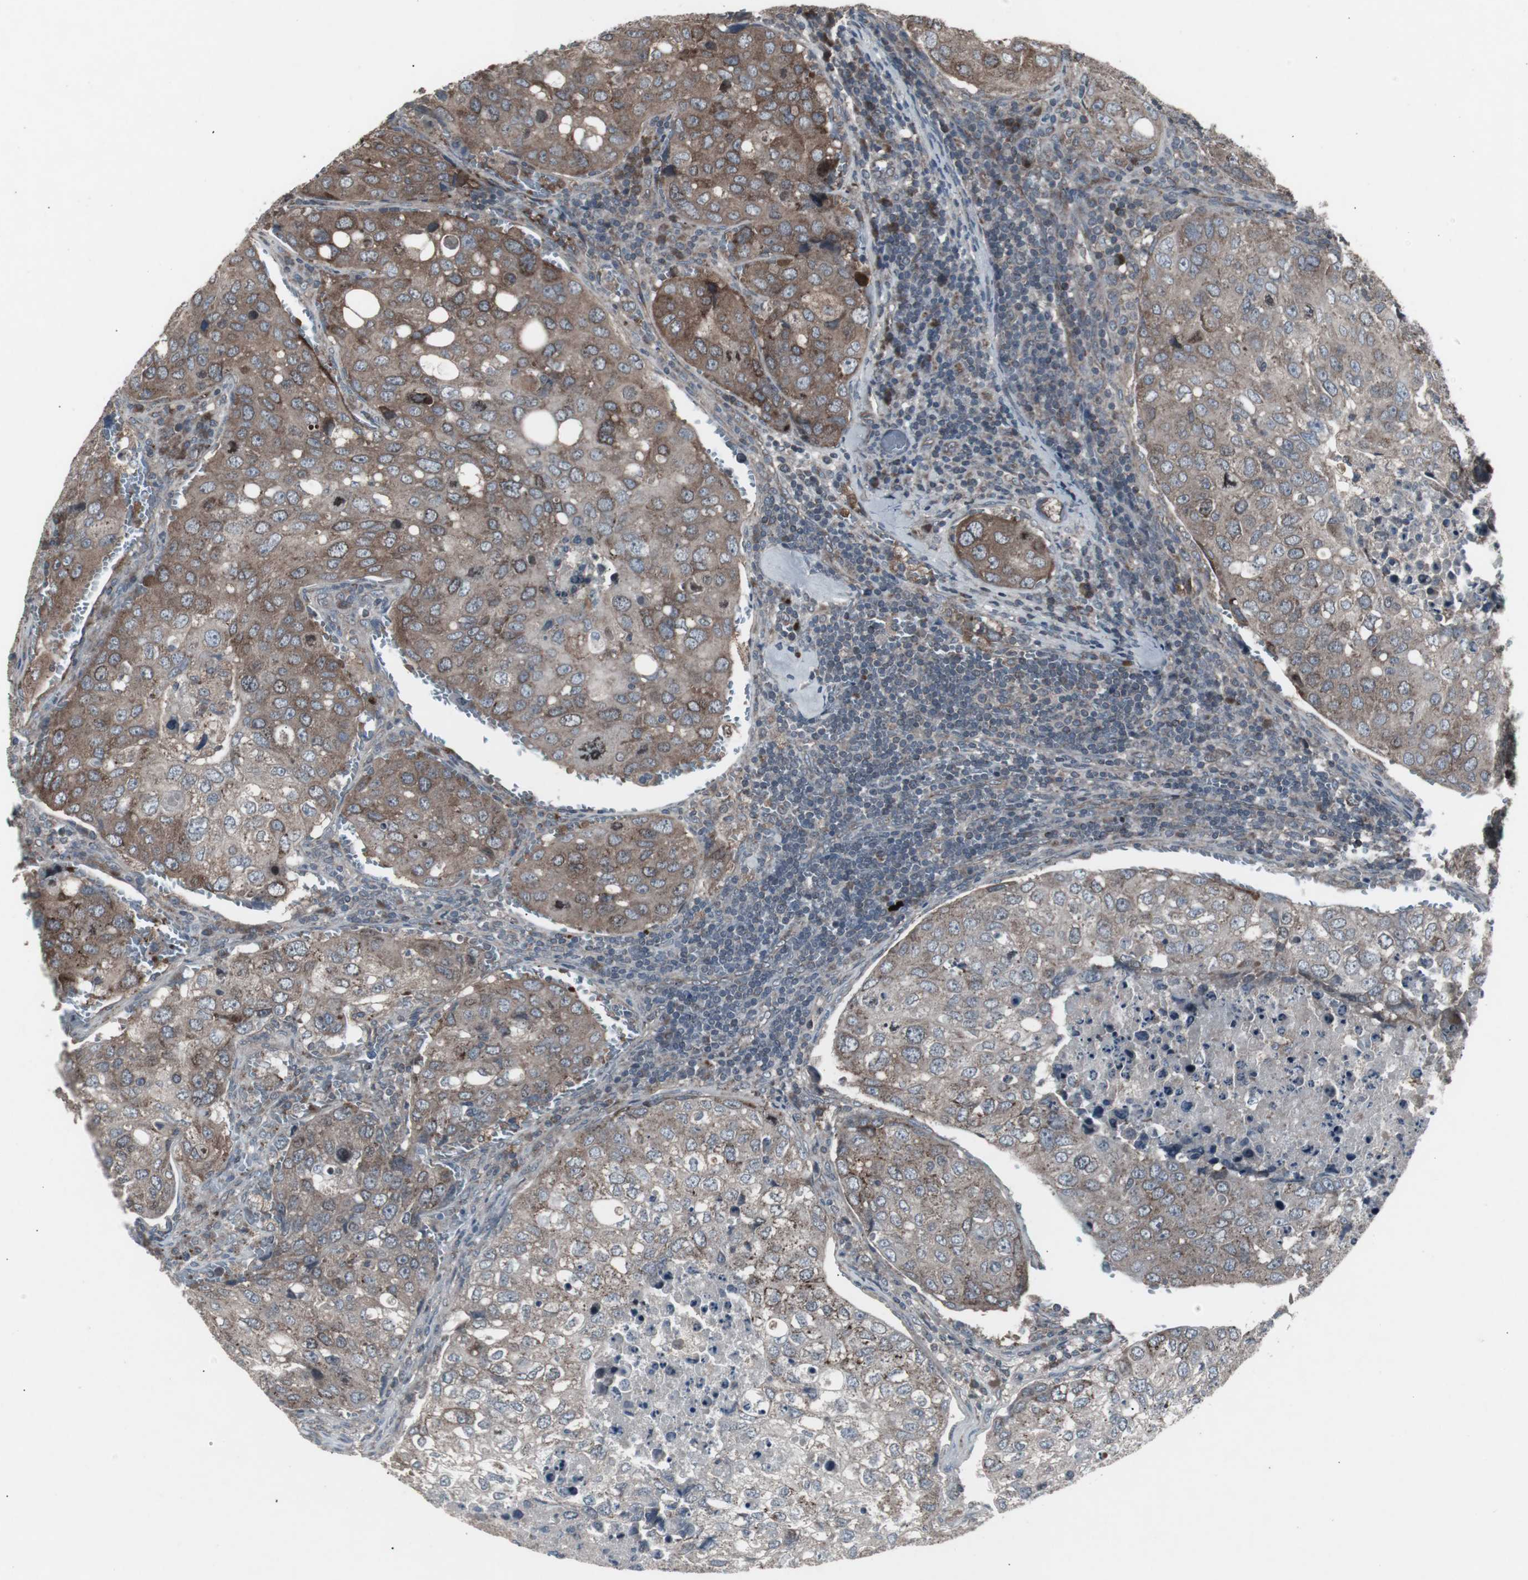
{"staining": {"intensity": "moderate", "quantity": "25%-75%", "location": "cytoplasmic/membranous"}, "tissue": "urothelial cancer", "cell_type": "Tumor cells", "image_type": "cancer", "snomed": [{"axis": "morphology", "description": "Urothelial carcinoma, High grade"}, {"axis": "topography", "description": "Lymph node"}, {"axis": "topography", "description": "Urinary bladder"}], "caption": "Immunohistochemical staining of human urothelial cancer shows moderate cytoplasmic/membranous protein positivity in about 25%-75% of tumor cells.", "gene": "SSTR2", "patient": {"sex": "male", "age": 51}}